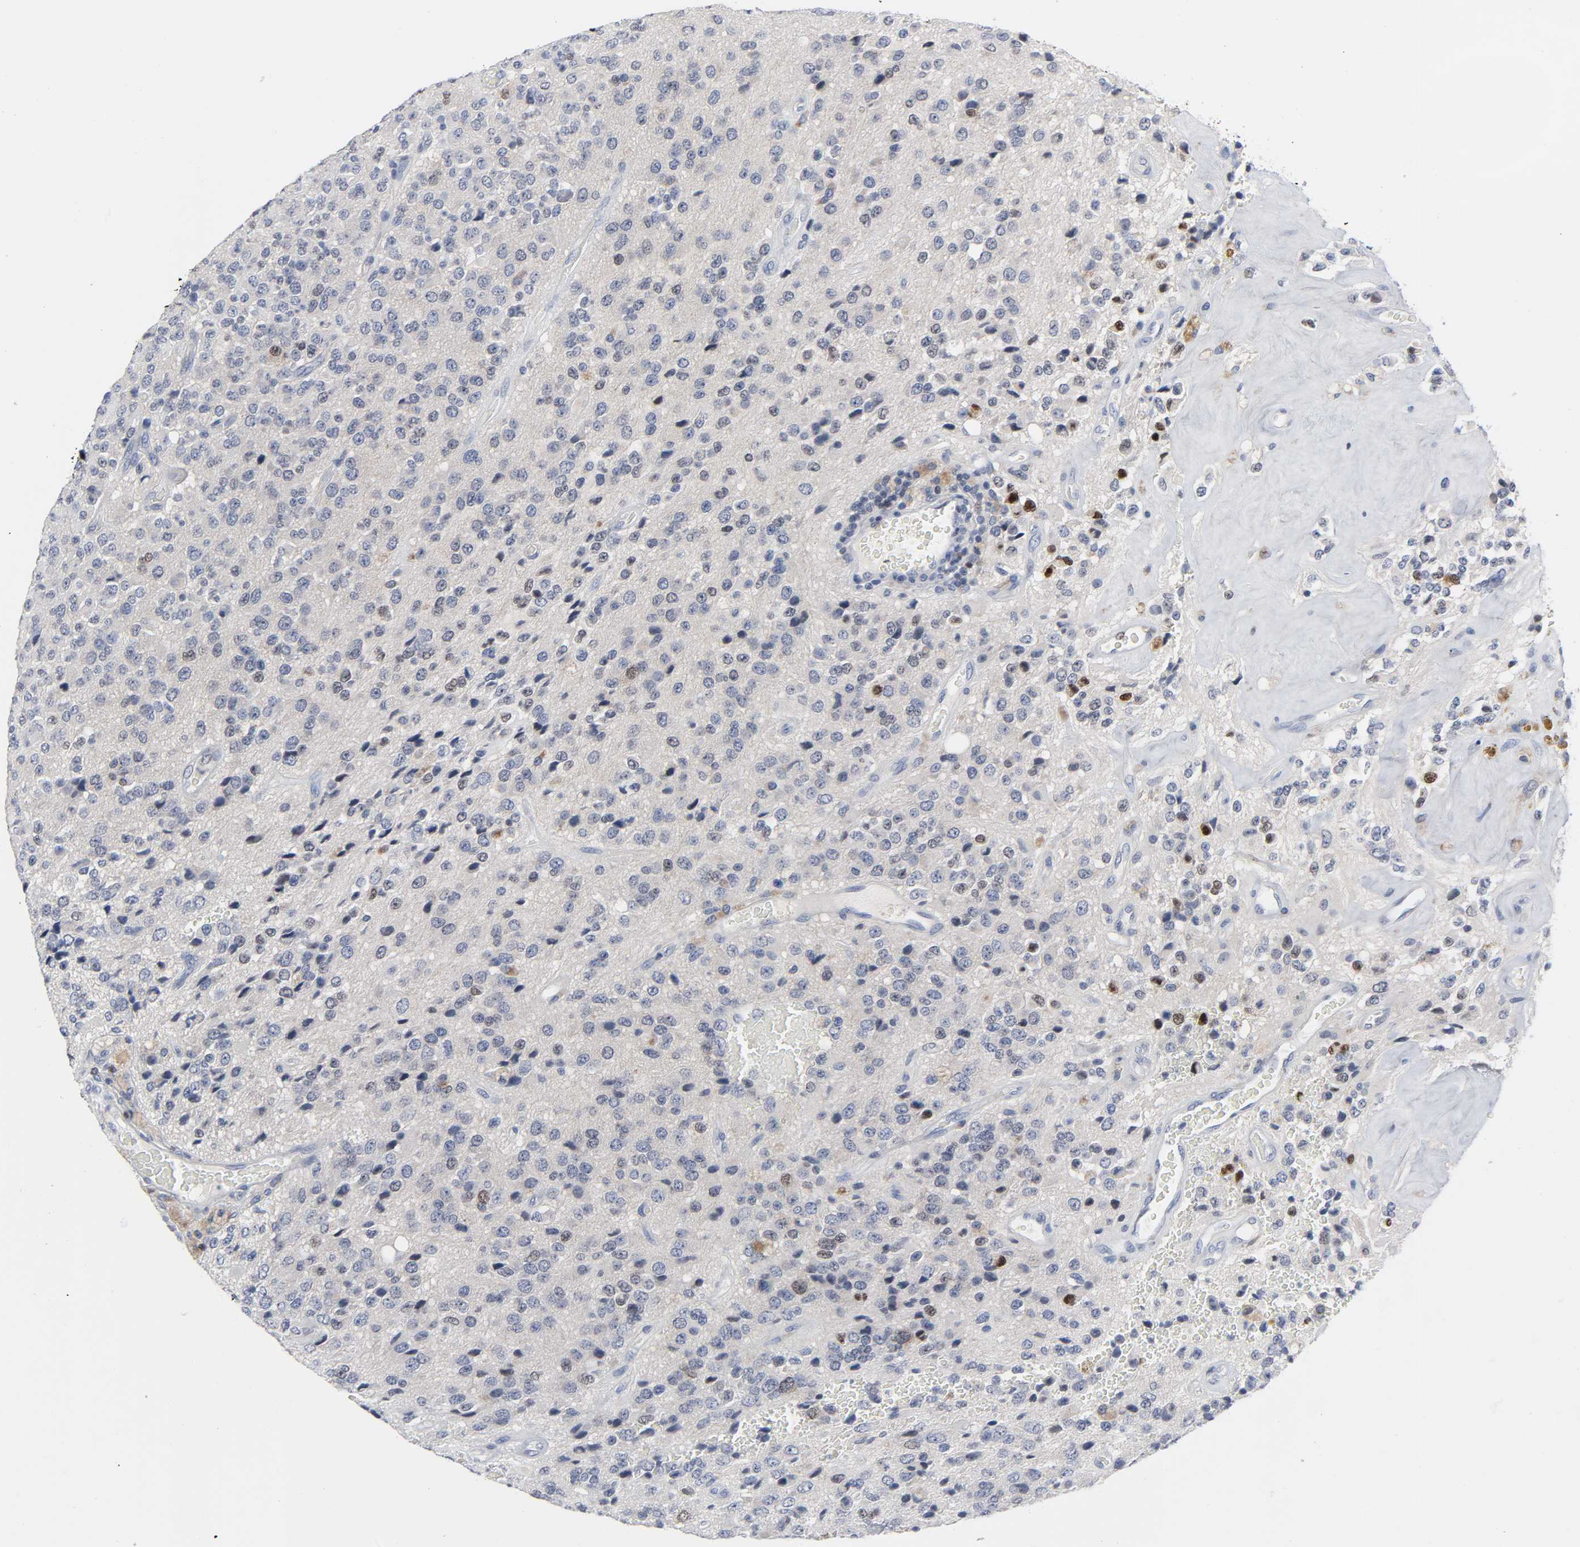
{"staining": {"intensity": "moderate", "quantity": "<25%", "location": "nuclear"}, "tissue": "glioma", "cell_type": "Tumor cells", "image_type": "cancer", "snomed": [{"axis": "morphology", "description": "Glioma, malignant, High grade"}, {"axis": "topography", "description": "pancreas cauda"}], "caption": "Tumor cells reveal moderate nuclear positivity in approximately <25% of cells in malignant glioma (high-grade).", "gene": "WEE1", "patient": {"sex": "male", "age": 60}}